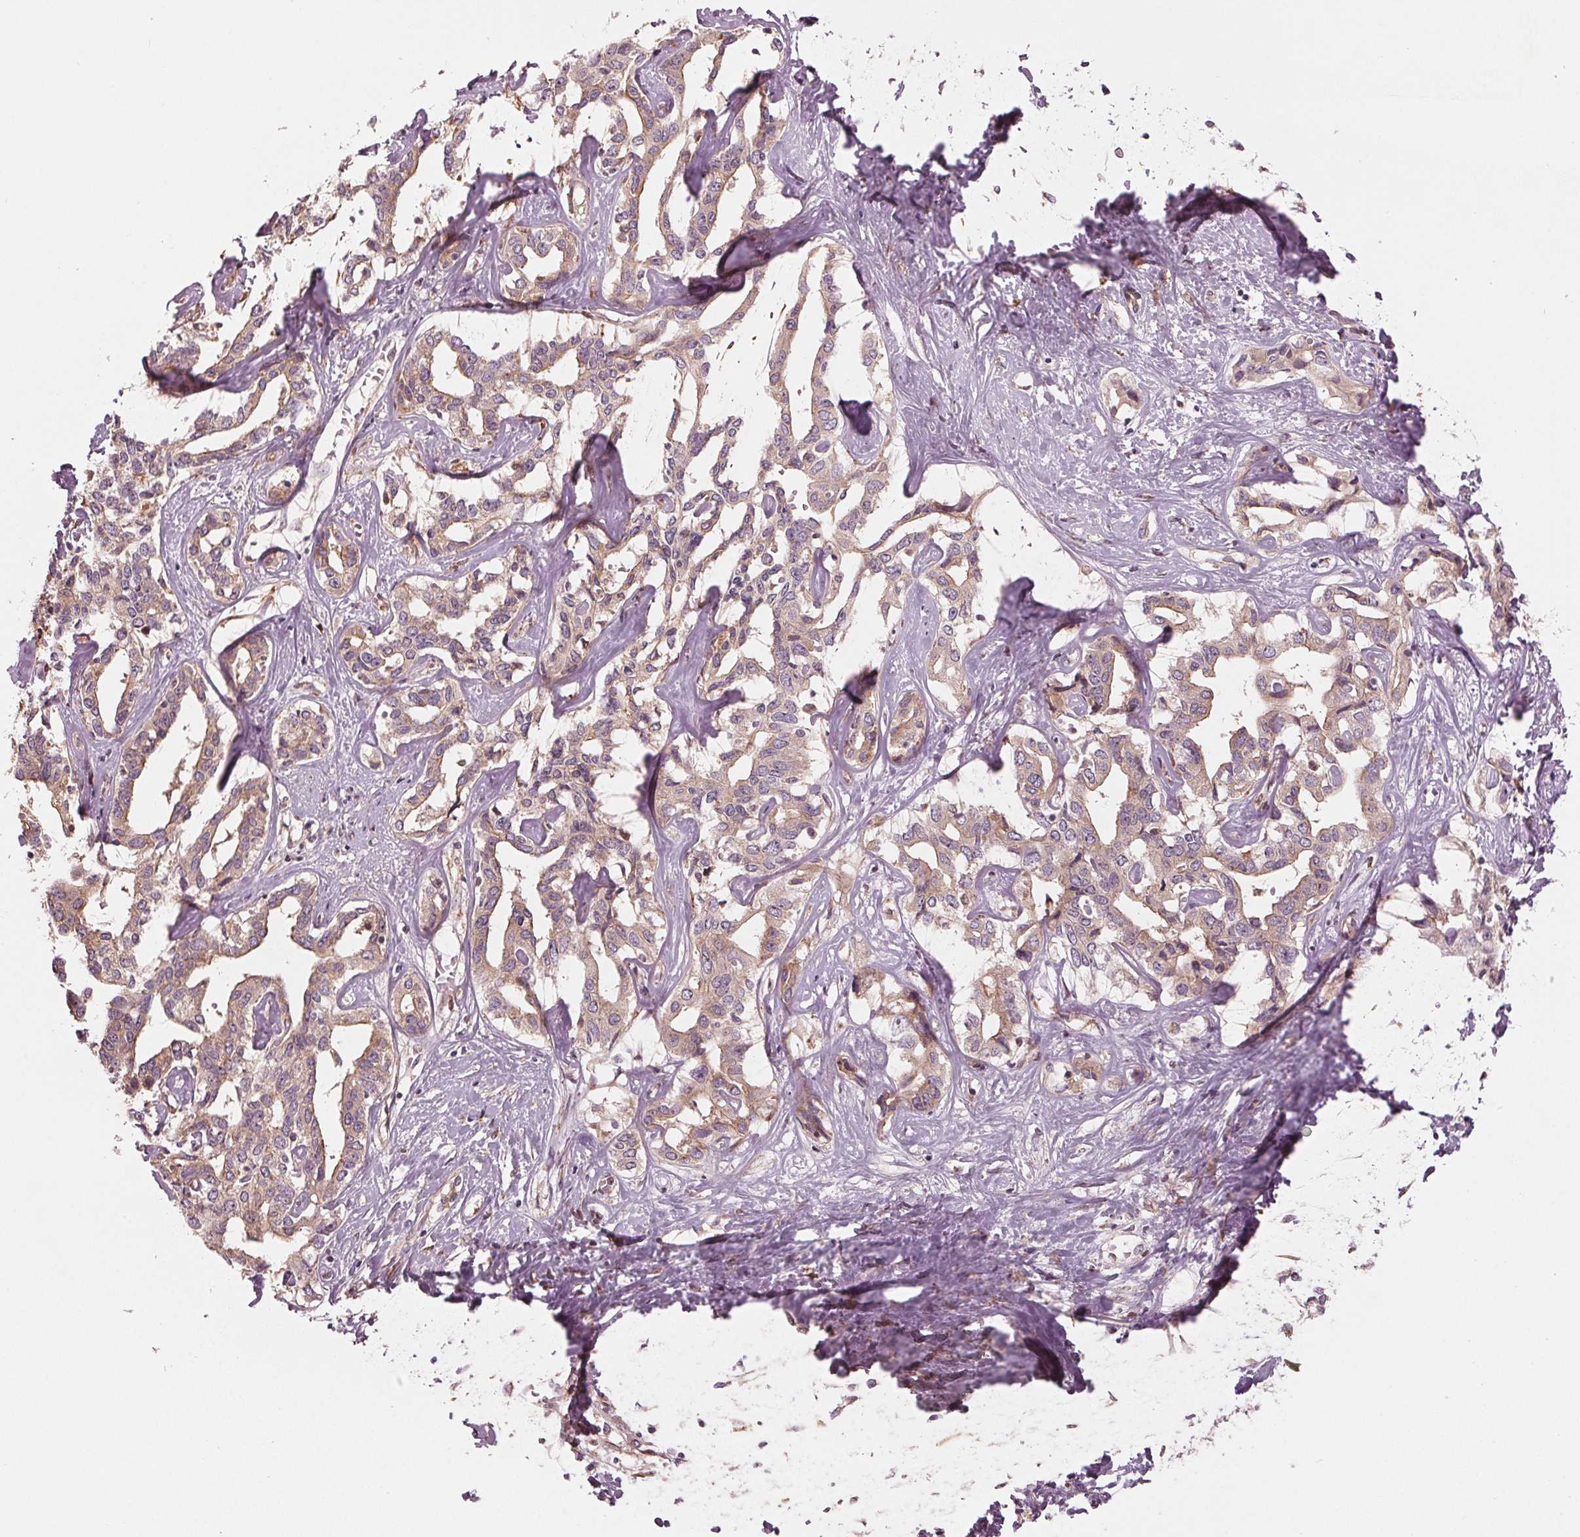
{"staining": {"intensity": "weak", "quantity": ">75%", "location": "cytoplasmic/membranous"}, "tissue": "liver cancer", "cell_type": "Tumor cells", "image_type": "cancer", "snomed": [{"axis": "morphology", "description": "Cholangiocarcinoma"}, {"axis": "topography", "description": "Liver"}], "caption": "This is a histology image of immunohistochemistry staining of liver cancer (cholangiocarcinoma), which shows weak staining in the cytoplasmic/membranous of tumor cells.", "gene": "CMIP", "patient": {"sex": "male", "age": 59}}